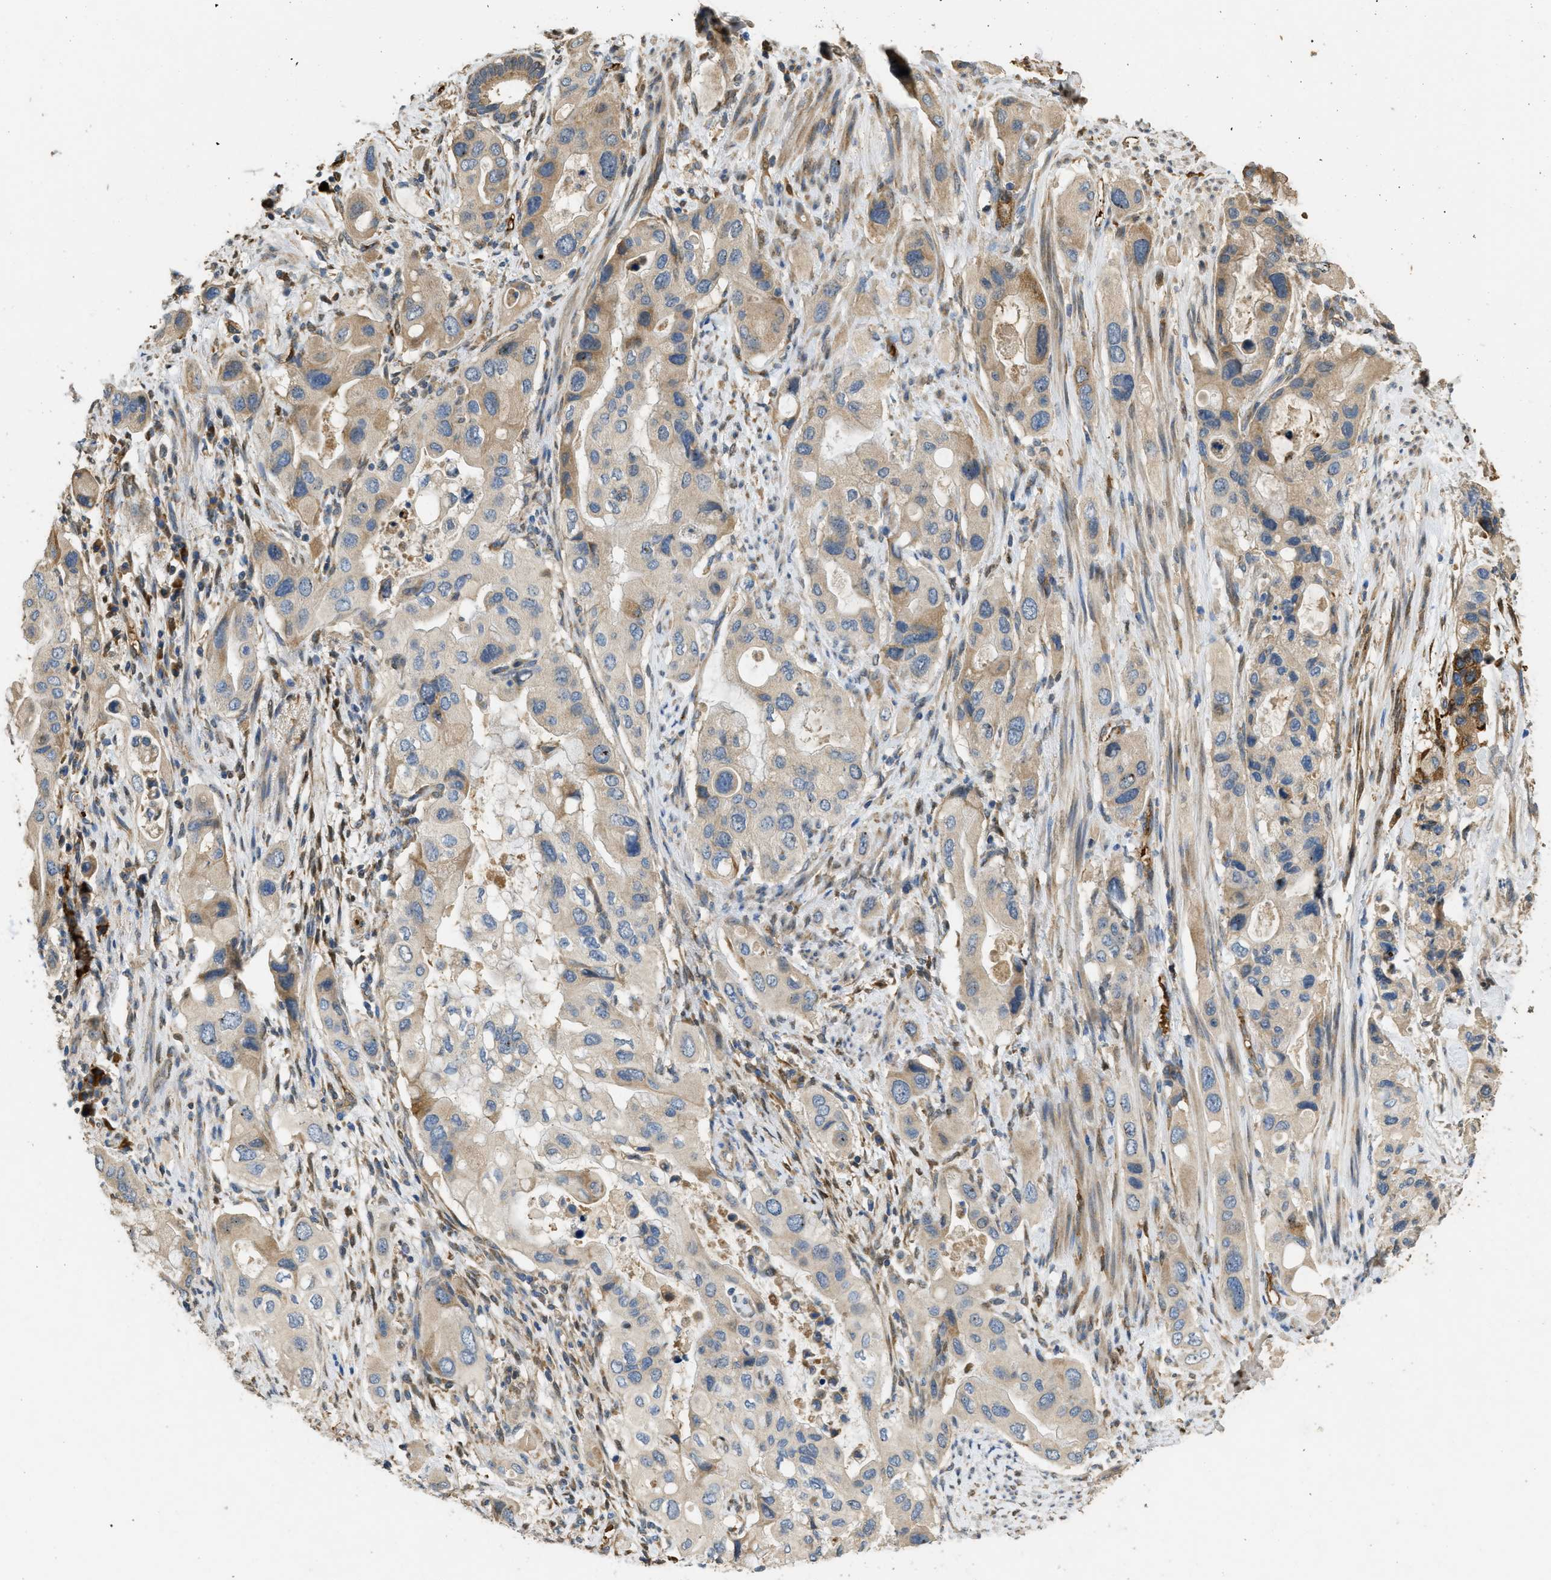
{"staining": {"intensity": "weak", "quantity": "25%-75%", "location": "cytoplasmic/membranous"}, "tissue": "pancreatic cancer", "cell_type": "Tumor cells", "image_type": "cancer", "snomed": [{"axis": "morphology", "description": "Adenocarcinoma, NOS"}, {"axis": "topography", "description": "Pancreas"}], "caption": "About 25%-75% of tumor cells in adenocarcinoma (pancreatic) exhibit weak cytoplasmic/membranous protein positivity as visualized by brown immunohistochemical staining.", "gene": "RIPK2", "patient": {"sex": "female", "age": 56}}